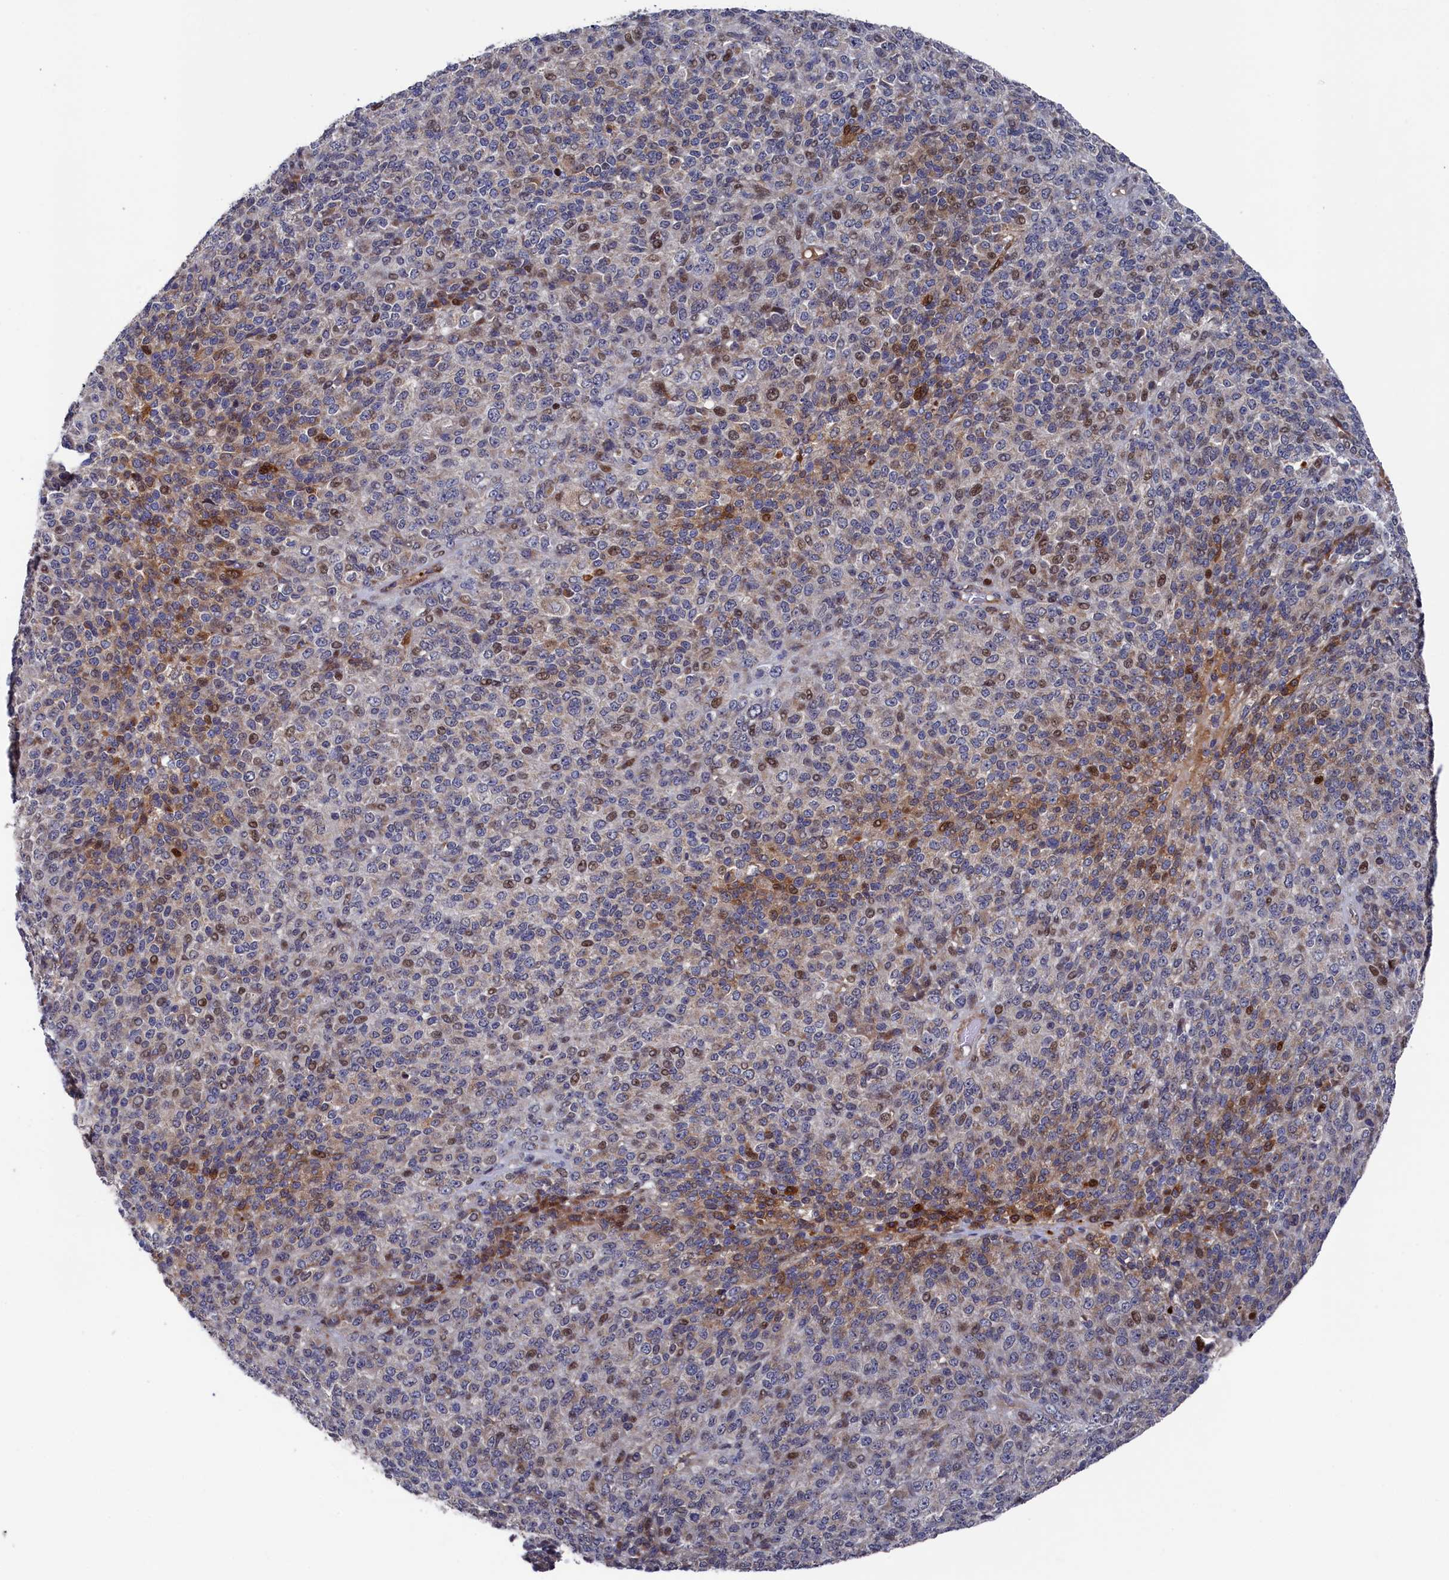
{"staining": {"intensity": "moderate", "quantity": "25%-75%", "location": "nuclear"}, "tissue": "melanoma", "cell_type": "Tumor cells", "image_type": "cancer", "snomed": [{"axis": "morphology", "description": "Malignant melanoma, Metastatic site"}, {"axis": "topography", "description": "Brain"}], "caption": "Protein staining of malignant melanoma (metastatic site) tissue reveals moderate nuclear expression in approximately 25%-75% of tumor cells.", "gene": "ZNF891", "patient": {"sex": "female", "age": 56}}